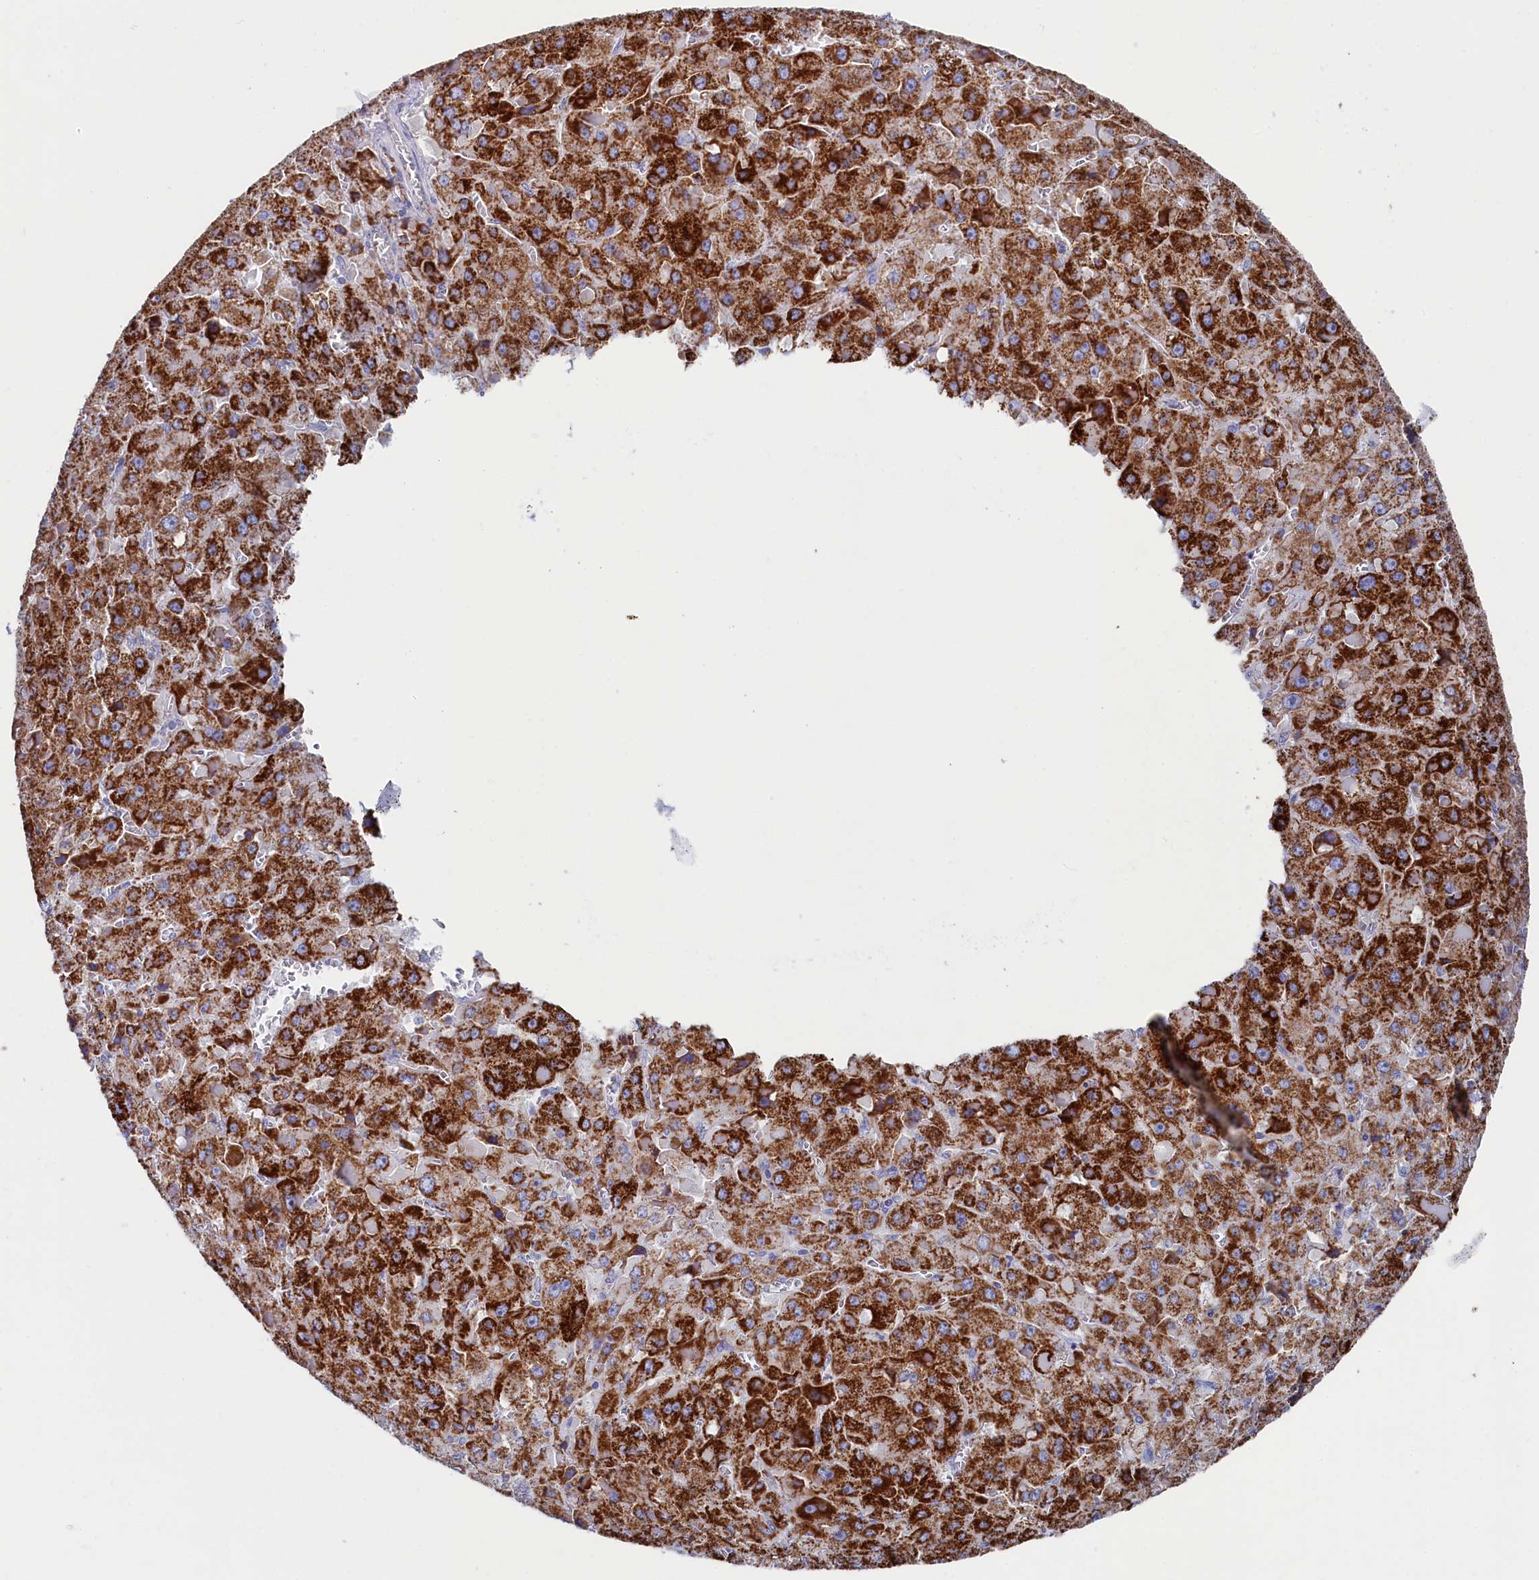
{"staining": {"intensity": "strong", "quantity": ">75%", "location": "cytoplasmic/membranous"}, "tissue": "liver cancer", "cell_type": "Tumor cells", "image_type": "cancer", "snomed": [{"axis": "morphology", "description": "Carcinoma, Hepatocellular, NOS"}, {"axis": "topography", "description": "Liver"}], "caption": "Human liver cancer (hepatocellular carcinoma) stained for a protein (brown) displays strong cytoplasmic/membranous positive expression in approximately >75% of tumor cells.", "gene": "MMAB", "patient": {"sex": "female", "age": 73}}